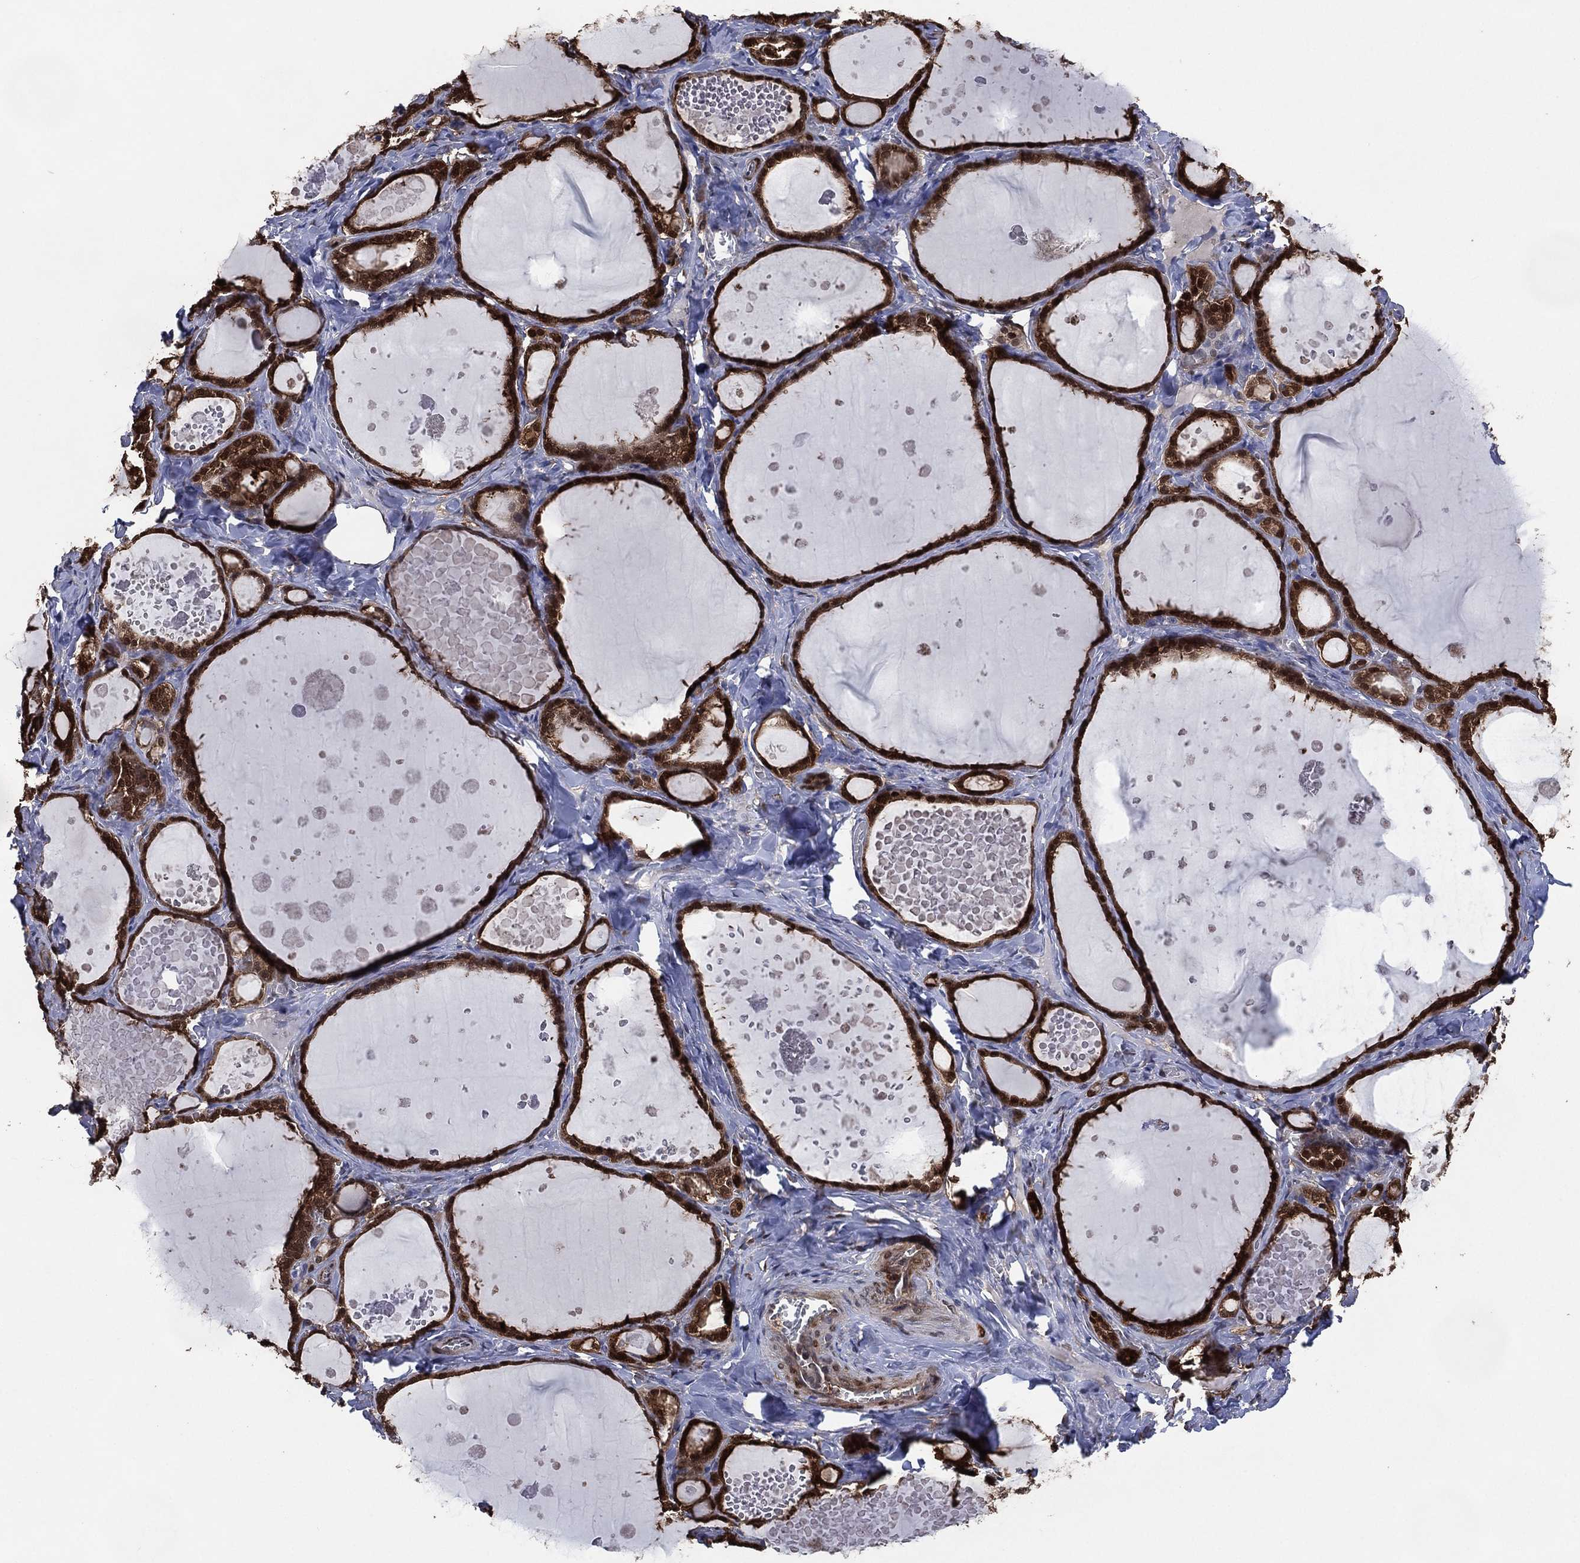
{"staining": {"intensity": "strong", "quantity": "25%-75%", "location": "cytoplasmic/membranous,nuclear"}, "tissue": "thyroid gland", "cell_type": "Glandular cells", "image_type": "normal", "snomed": [{"axis": "morphology", "description": "Normal tissue, NOS"}, {"axis": "topography", "description": "Thyroid gland"}], "caption": "About 25%-75% of glandular cells in normal human thyroid gland reveal strong cytoplasmic/membranous,nuclear protein expression as visualized by brown immunohistochemical staining.", "gene": "AK1", "patient": {"sex": "female", "age": 56}}